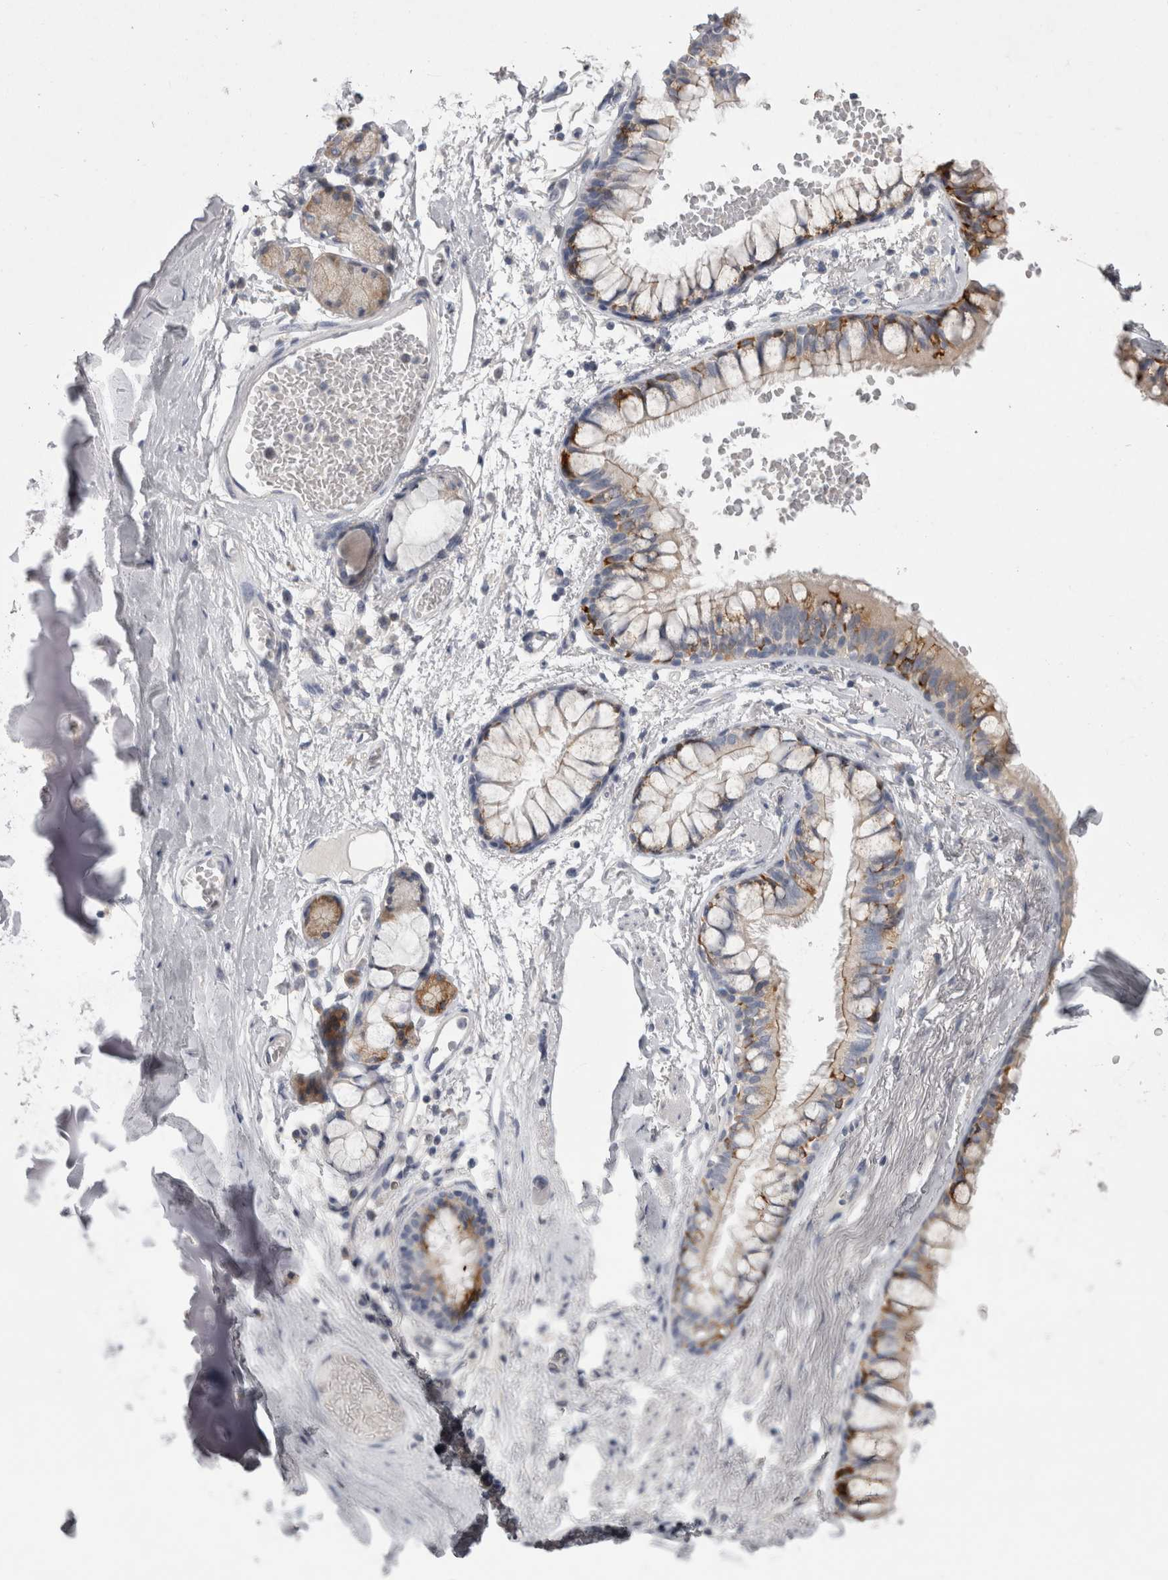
{"staining": {"intensity": "negative", "quantity": "none", "location": "none"}, "tissue": "adipose tissue", "cell_type": "Adipocytes", "image_type": "normal", "snomed": [{"axis": "morphology", "description": "Normal tissue, NOS"}, {"axis": "topography", "description": "Cartilage tissue"}, {"axis": "topography", "description": "Bronchus"}], "caption": "The histopathology image displays no staining of adipocytes in unremarkable adipose tissue. (DAB immunohistochemistry with hematoxylin counter stain).", "gene": "LRRC40", "patient": {"sex": "female", "age": 73}}